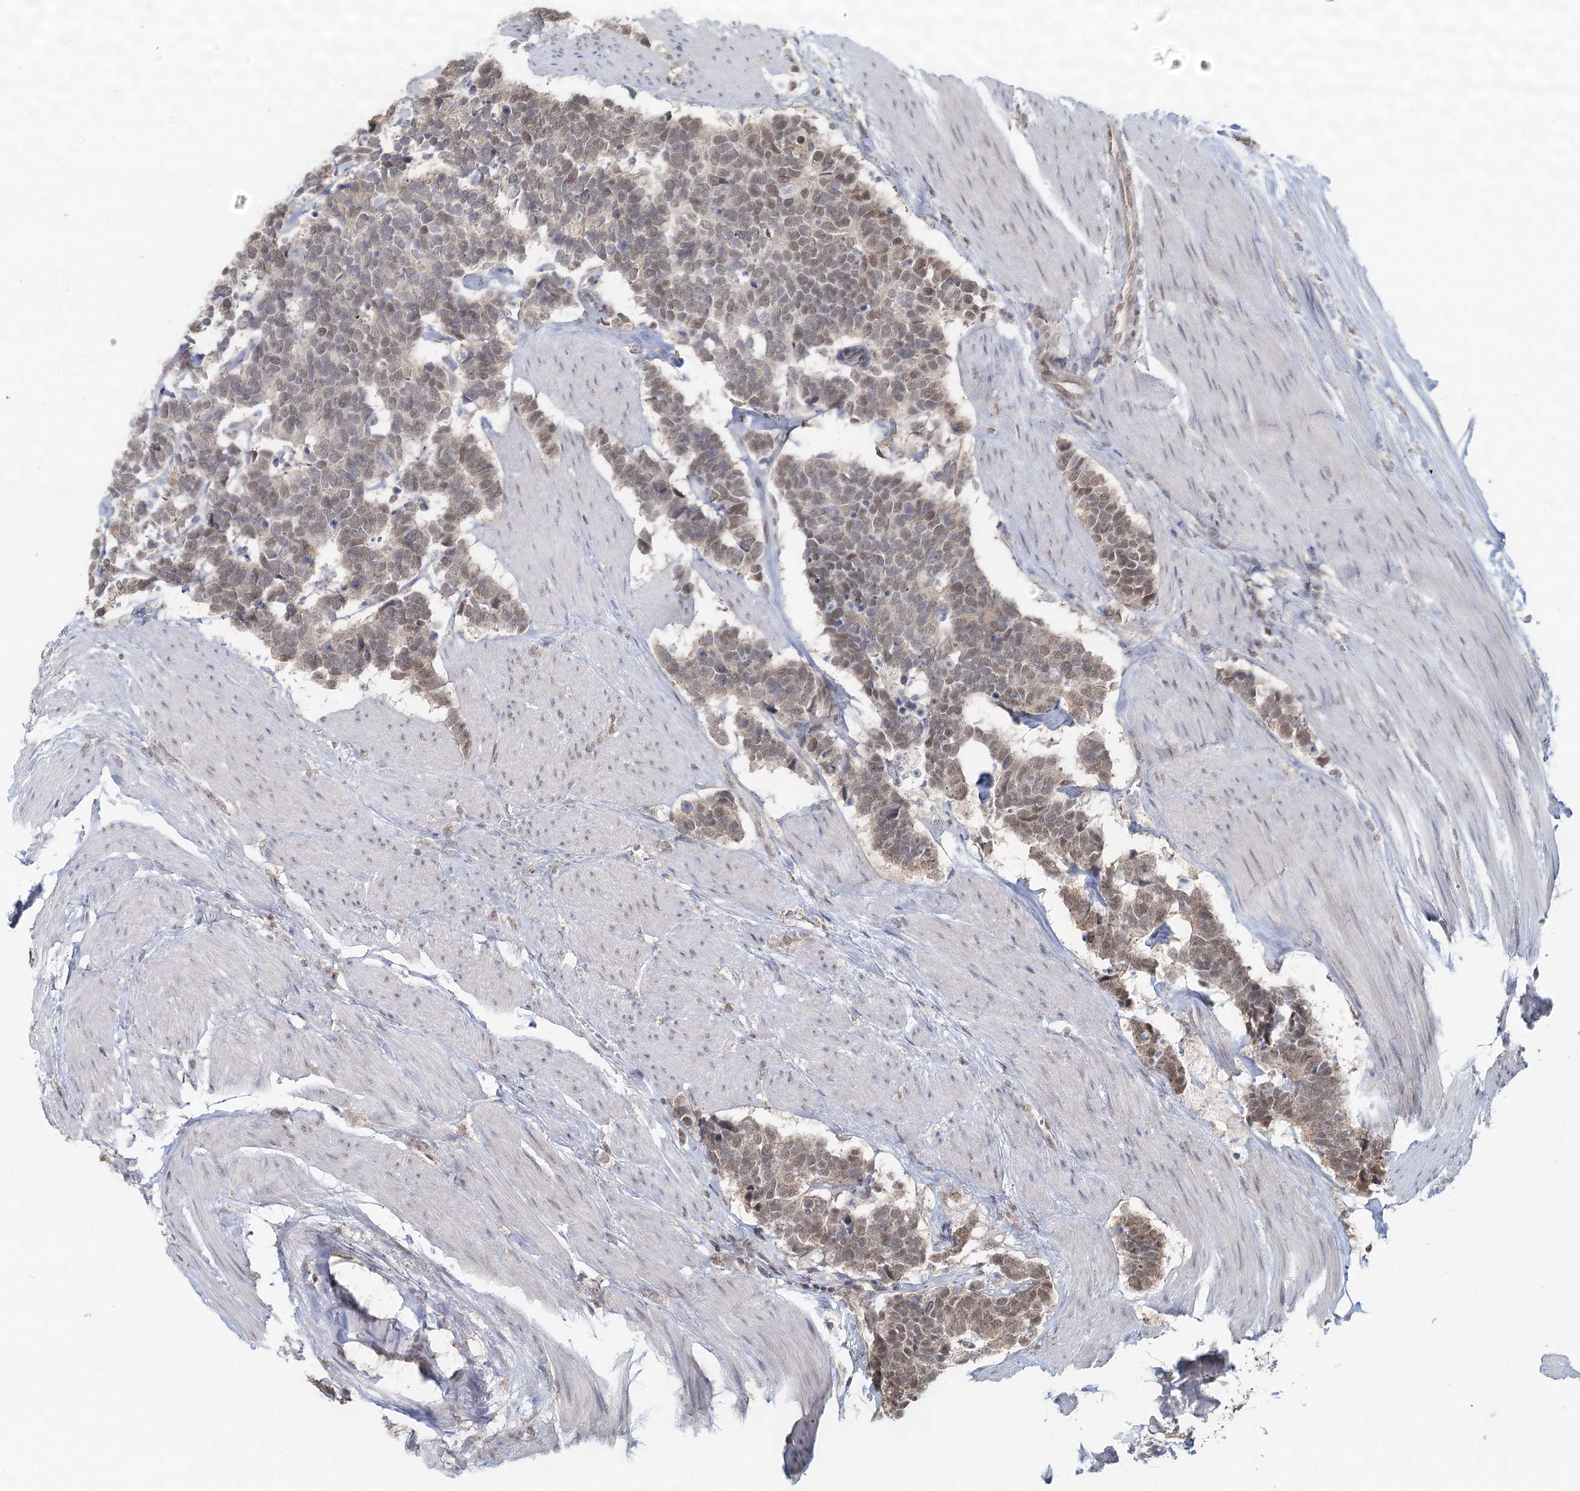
{"staining": {"intensity": "moderate", "quantity": ">75%", "location": "nuclear"}, "tissue": "carcinoid", "cell_type": "Tumor cells", "image_type": "cancer", "snomed": [{"axis": "morphology", "description": "Carcinoma, NOS"}, {"axis": "morphology", "description": "Carcinoid, malignant, NOS"}, {"axis": "topography", "description": "Urinary bladder"}], "caption": "IHC (DAB) staining of human carcinoid displays moderate nuclear protein positivity in approximately >75% of tumor cells. (DAB (3,3'-diaminobenzidine) IHC, brown staining for protein, blue staining for nuclei).", "gene": "GPALPP1", "patient": {"sex": "male", "age": 57}}